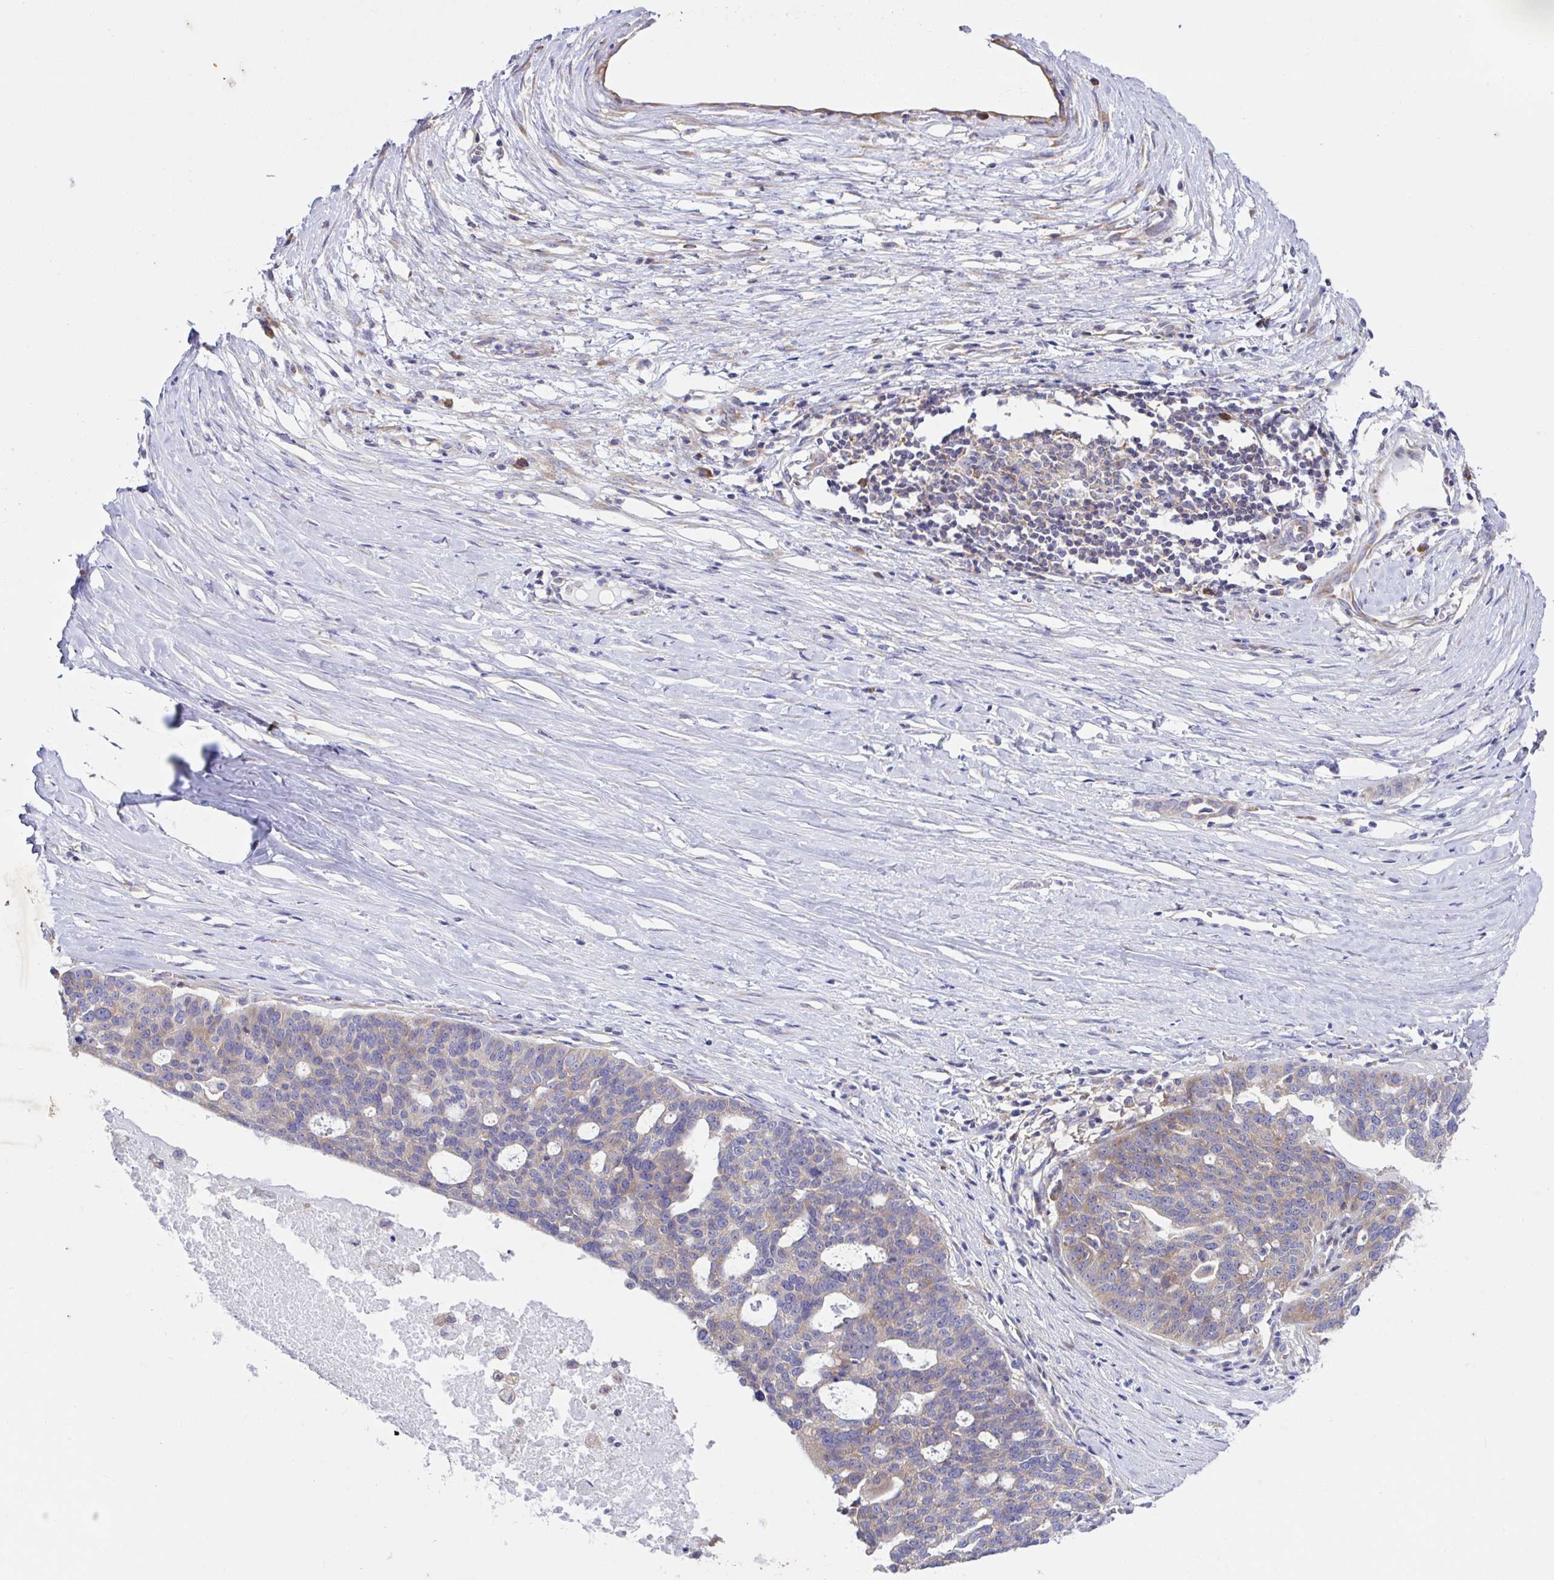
{"staining": {"intensity": "moderate", "quantity": "25%-75%", "location": "cytoplasmic/membranous"}, "tissue": "ovarian cancer", "cell_type": "Tumor cells", "image_type": "cancer", "snomed": [{"axis": "morphology", "description": "Cystadenocarcinoma, serous, NOS"}, {"axis": "topography", "description": "Ovary"}], "caption": "Immunohistochemical staining of ovarian cancer exhibits medium levels of moderate cytoplasmic/membranous protein positivity in approximately 25%-75% of tumor cells.", "gene": "FAU", "patient": {"sex": "female", "age": 59}}